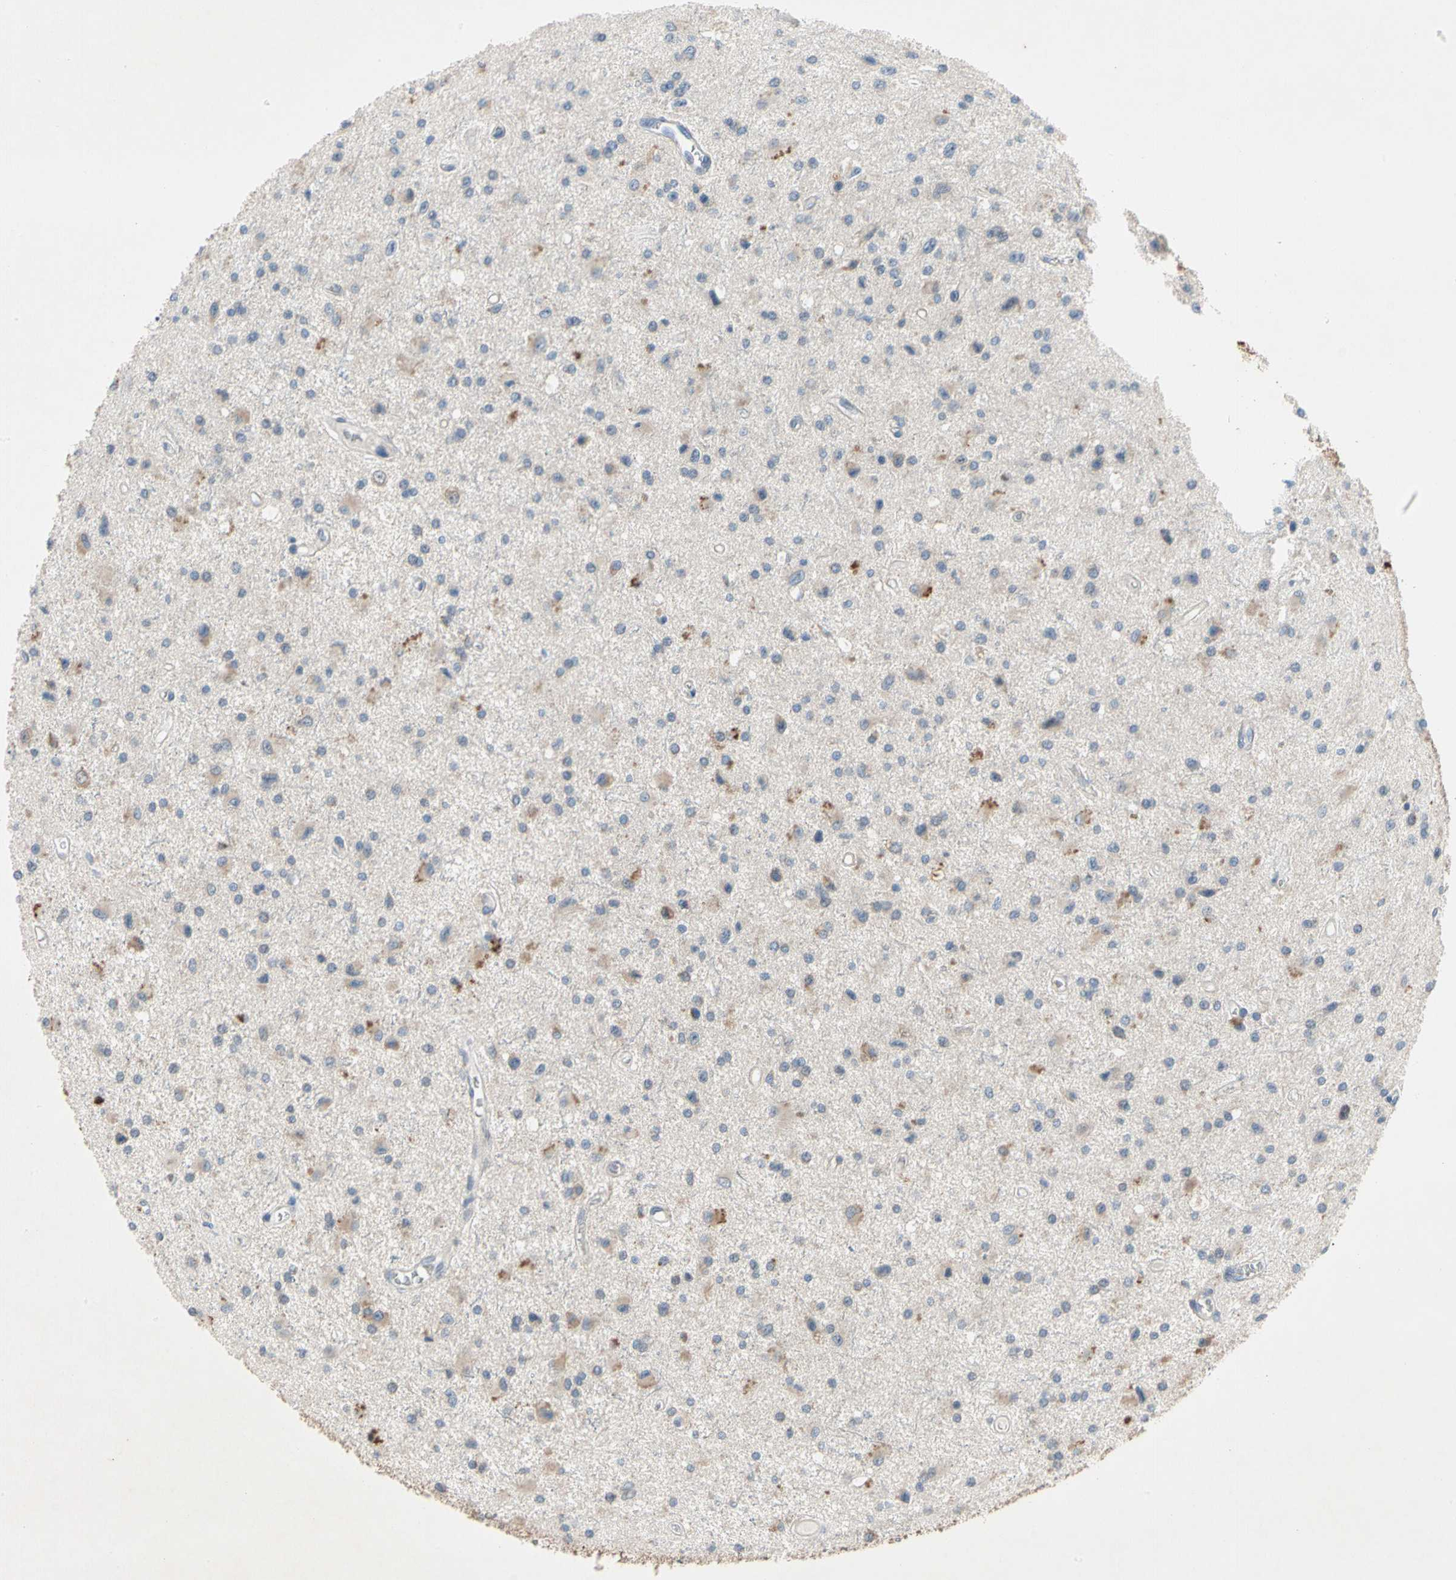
{"staining": {"intensity": "weak", "quantity": "25%-75%", "location": "cytoplasmic/membranous"}, "tissue": "glioma", "cell_type": "Tumor cells", "image_type": "cancer", "snomed": [{"axis": "morphology", "description": "Glioma, malignant, Low grade"}, {"axis": "topography", "description": "Brain"}], "caption": "IHC (DAB (3,3'-diaminobenzidine)) staining of human low-grade glioma (malignant) reveals weak cytoplasmic/membranous protein expression in about 25%-75% of tumor cells. The staining was performed using DAB (3,3'-diaminobenzidine) to visualize the protein expression in brown, while the nuclei were stained in blue with hematoxylin (Magnification: 20x).", "gene": "MARK1", "patient": {"sex": "male", "age": 58}}